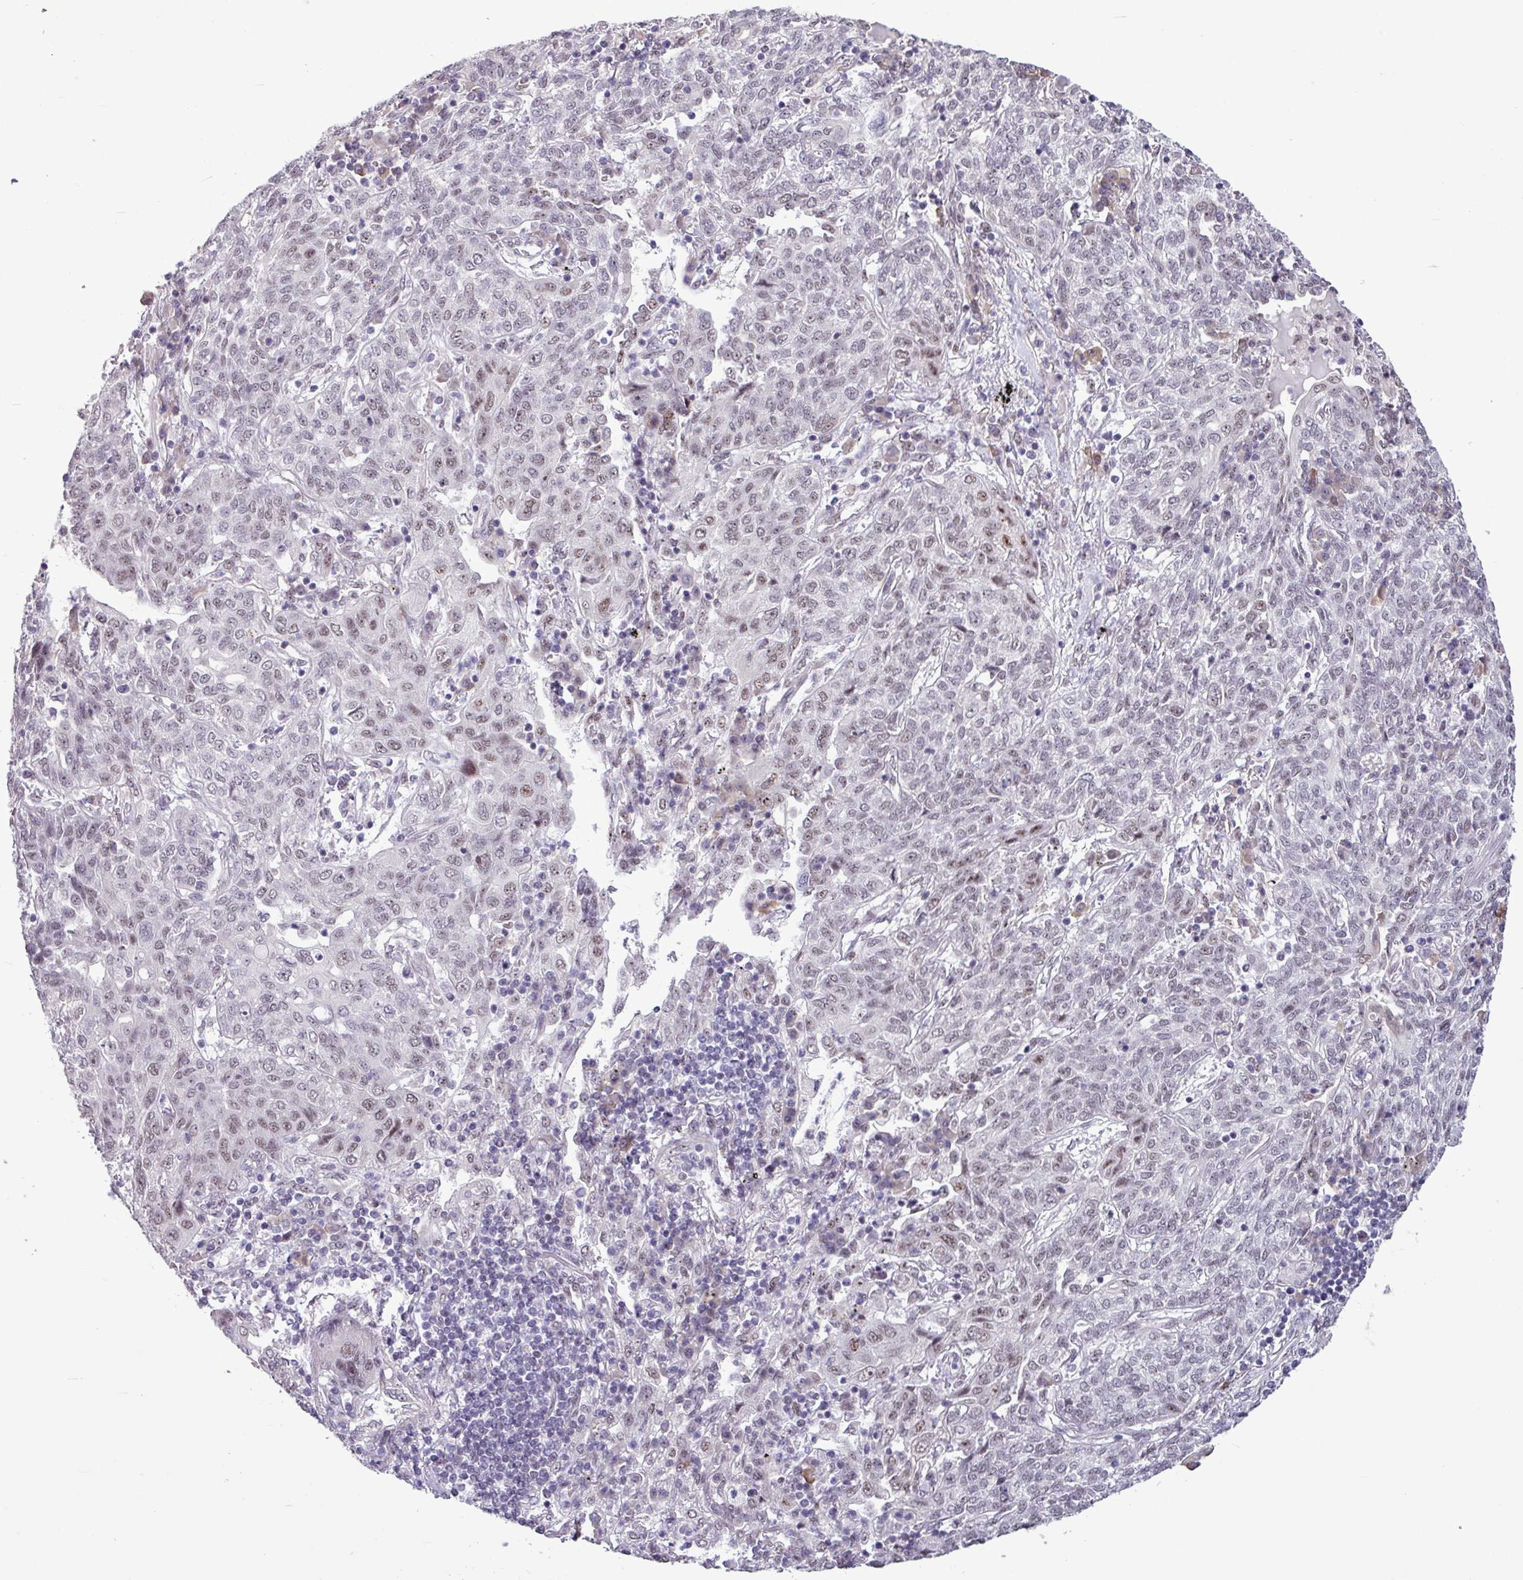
{"staining": {"intensity": "weak", "quantity": "25%-75%", "location": "nuclear"}, "tissue": "lung cancer", "cell_type": "Tumor cells", "image_type": "cancer", "snomed": [{"axis": "morphology", "description": "Squamous cell carcinoma, NOS"}, {"axis": "topography", "description": "Lung"}], "caption": "Brown immunohistochemical staining in human lung cancer displays weak nuclear staining in about 25%-75% of tumor cells. (Brightfield microscopy of DAB IHC at high magnification).", "gene": "UTP18", "patient": {"sex": "female", "age": 70}}